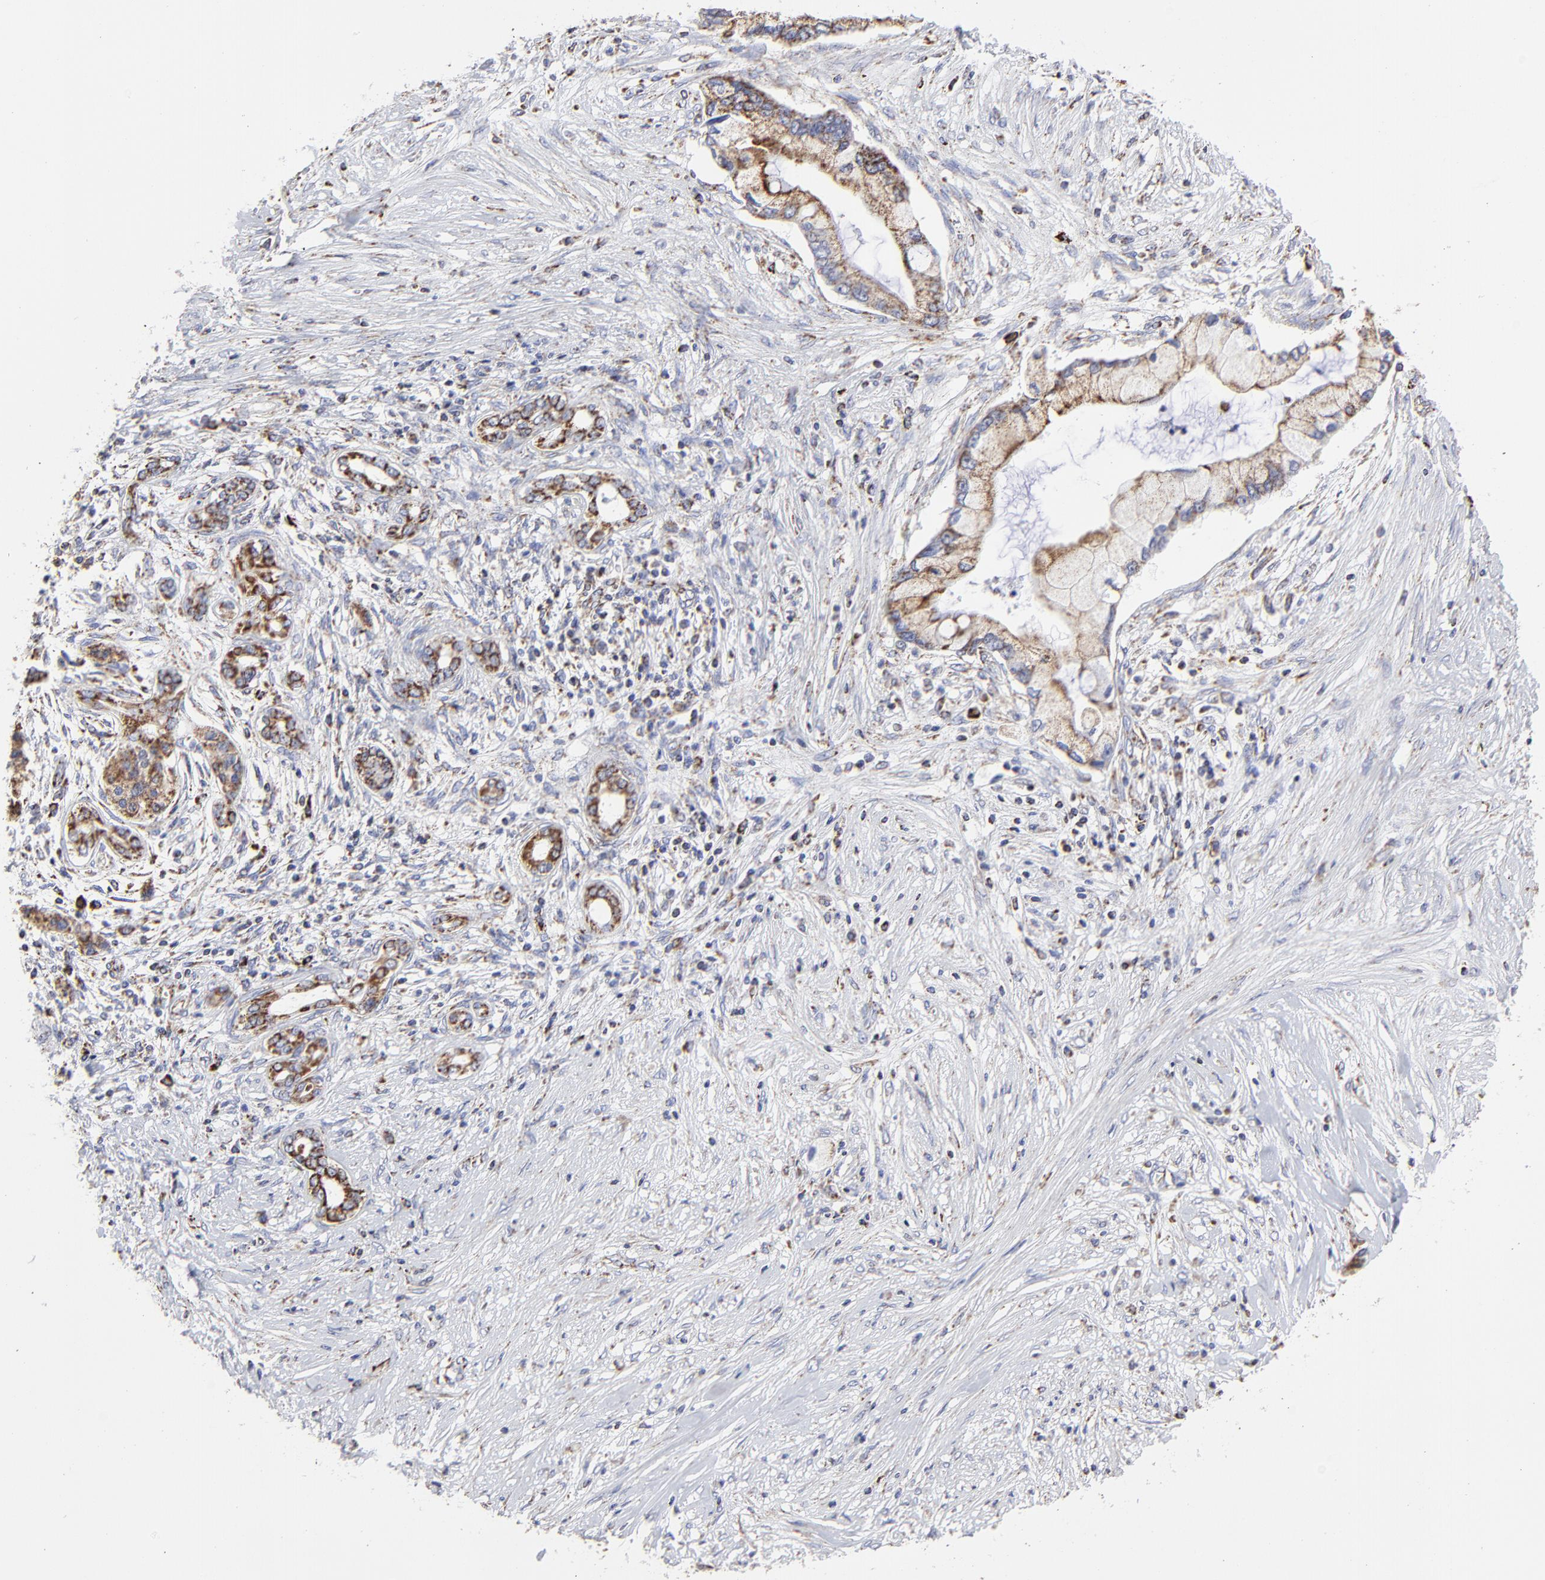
{"staining": {"intensity": "weak", "quantity": ">75%", "location": "cytoplasmic/membranous"}, "tissue": "pancreatic cancer", "cell_type": "Tumor cells", "image_type": "cancer", "snomed": [{"axis": "morphology", "description": "Adenocarcinoma, NOS"}, {"axis": "topography", "description": "Pancreas"}], "caption": "Immunohistochemistry (IHC) of pancreatic adenocarcinoma exhibits low levels of weak cytoplasmic/membranous expression in about >75% of tumor cells.", "gene": "PINK1", "patient": {"sex": "female", "age": 59}}